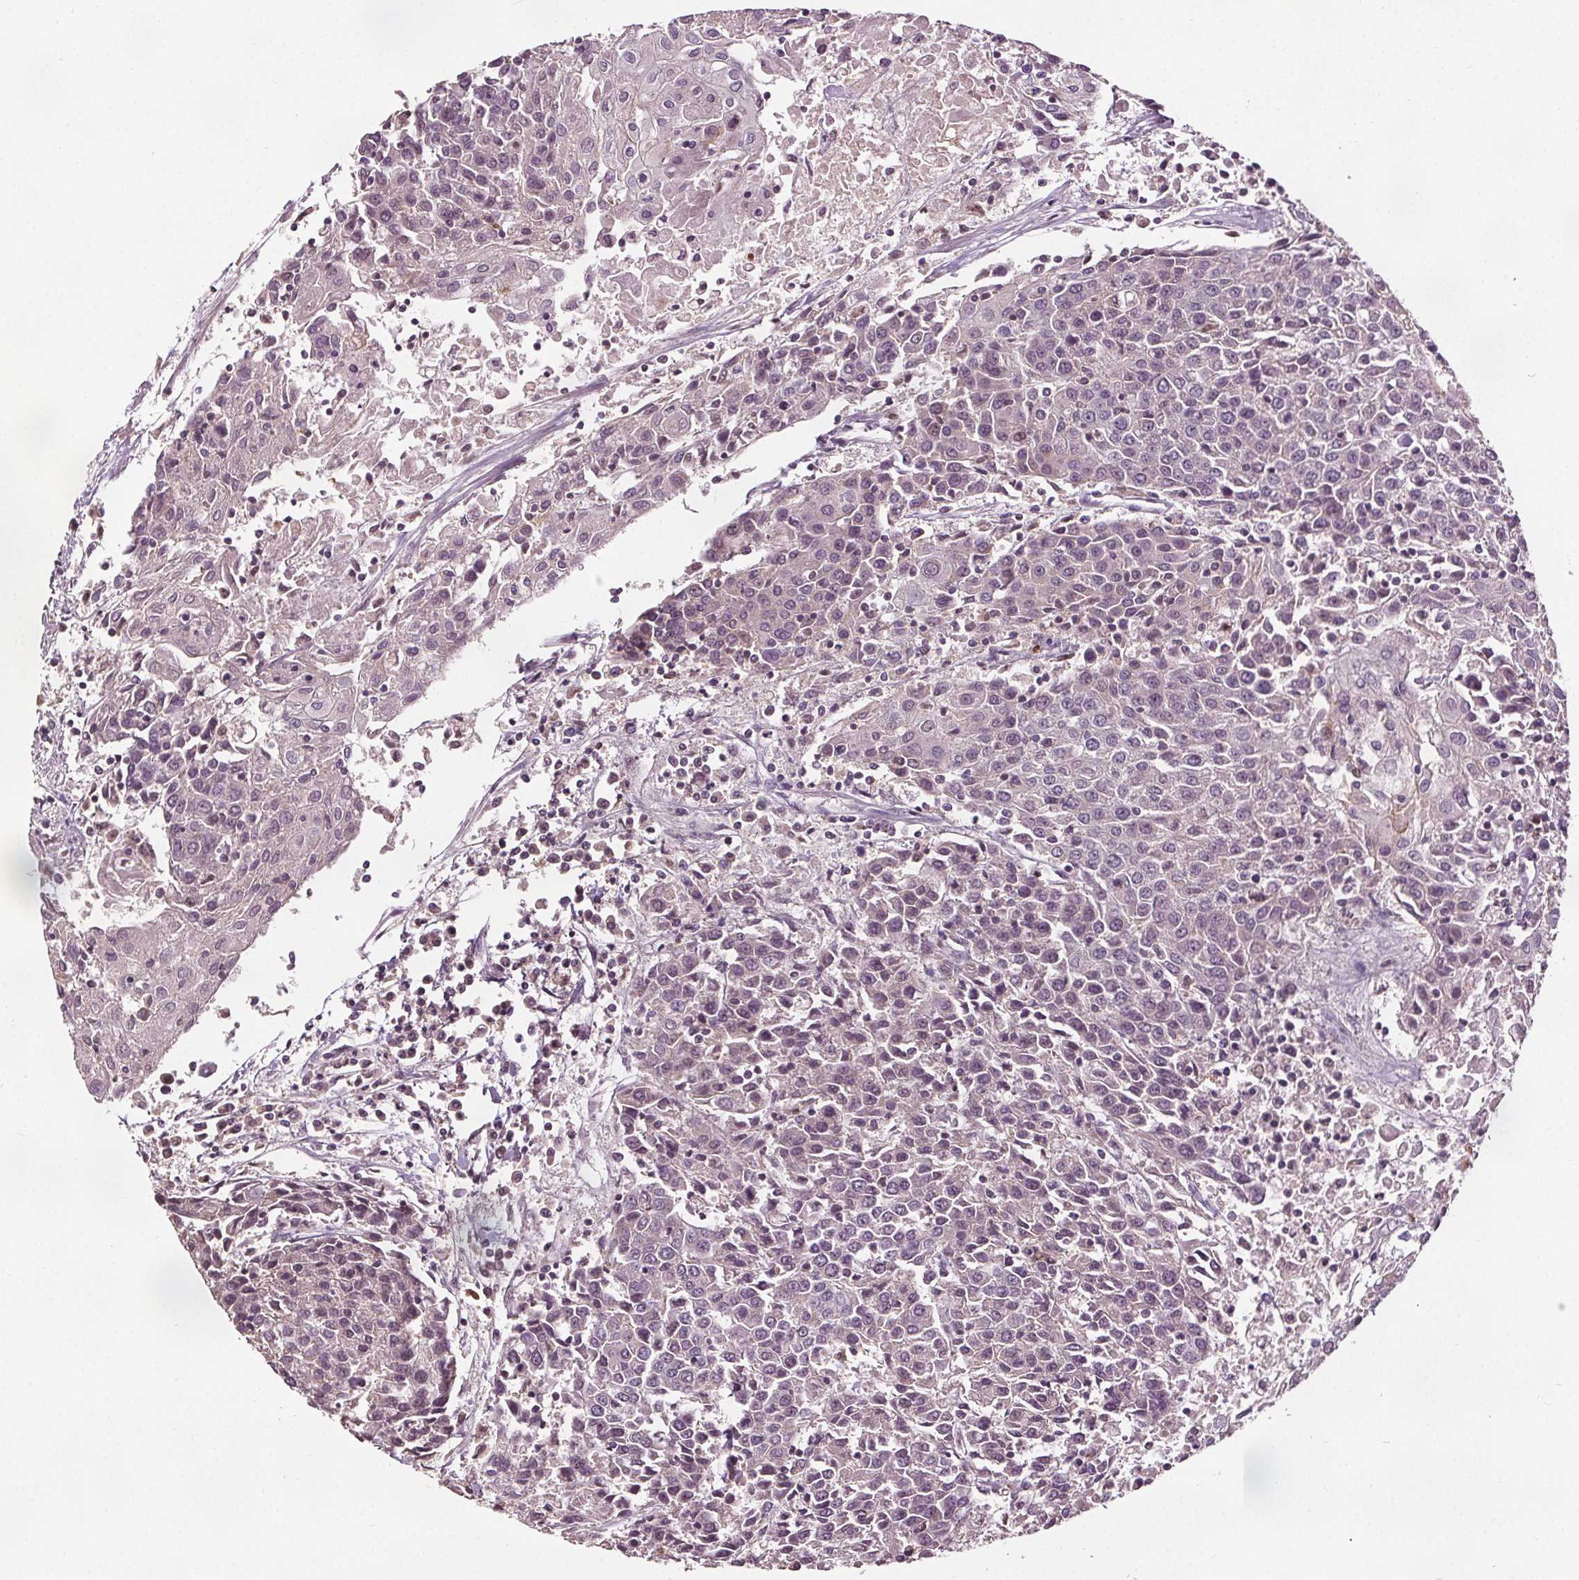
{"staining": {"intensity": "negative", "quantity": "none", "location": "none"}, "tissue": "urothelial cancer", "cell_type": "Tumor cells", "image_type": "cancer", "snomed": [{"axis": "morphology", "description": "Urothelial carcinoma, High grade"}, {"axis": "topography", "description": "Urinary bladder"}], "caption": "This micrograph is of urothelial carcinoma (high-grade) stained with immunohistochemistry (IHC) to label a protein in brown with the nuclei are counter-stained blue. There is no expression in tumor cells.", "gene": "DDX11", "patient": {"sex": "female", "age": 85}}